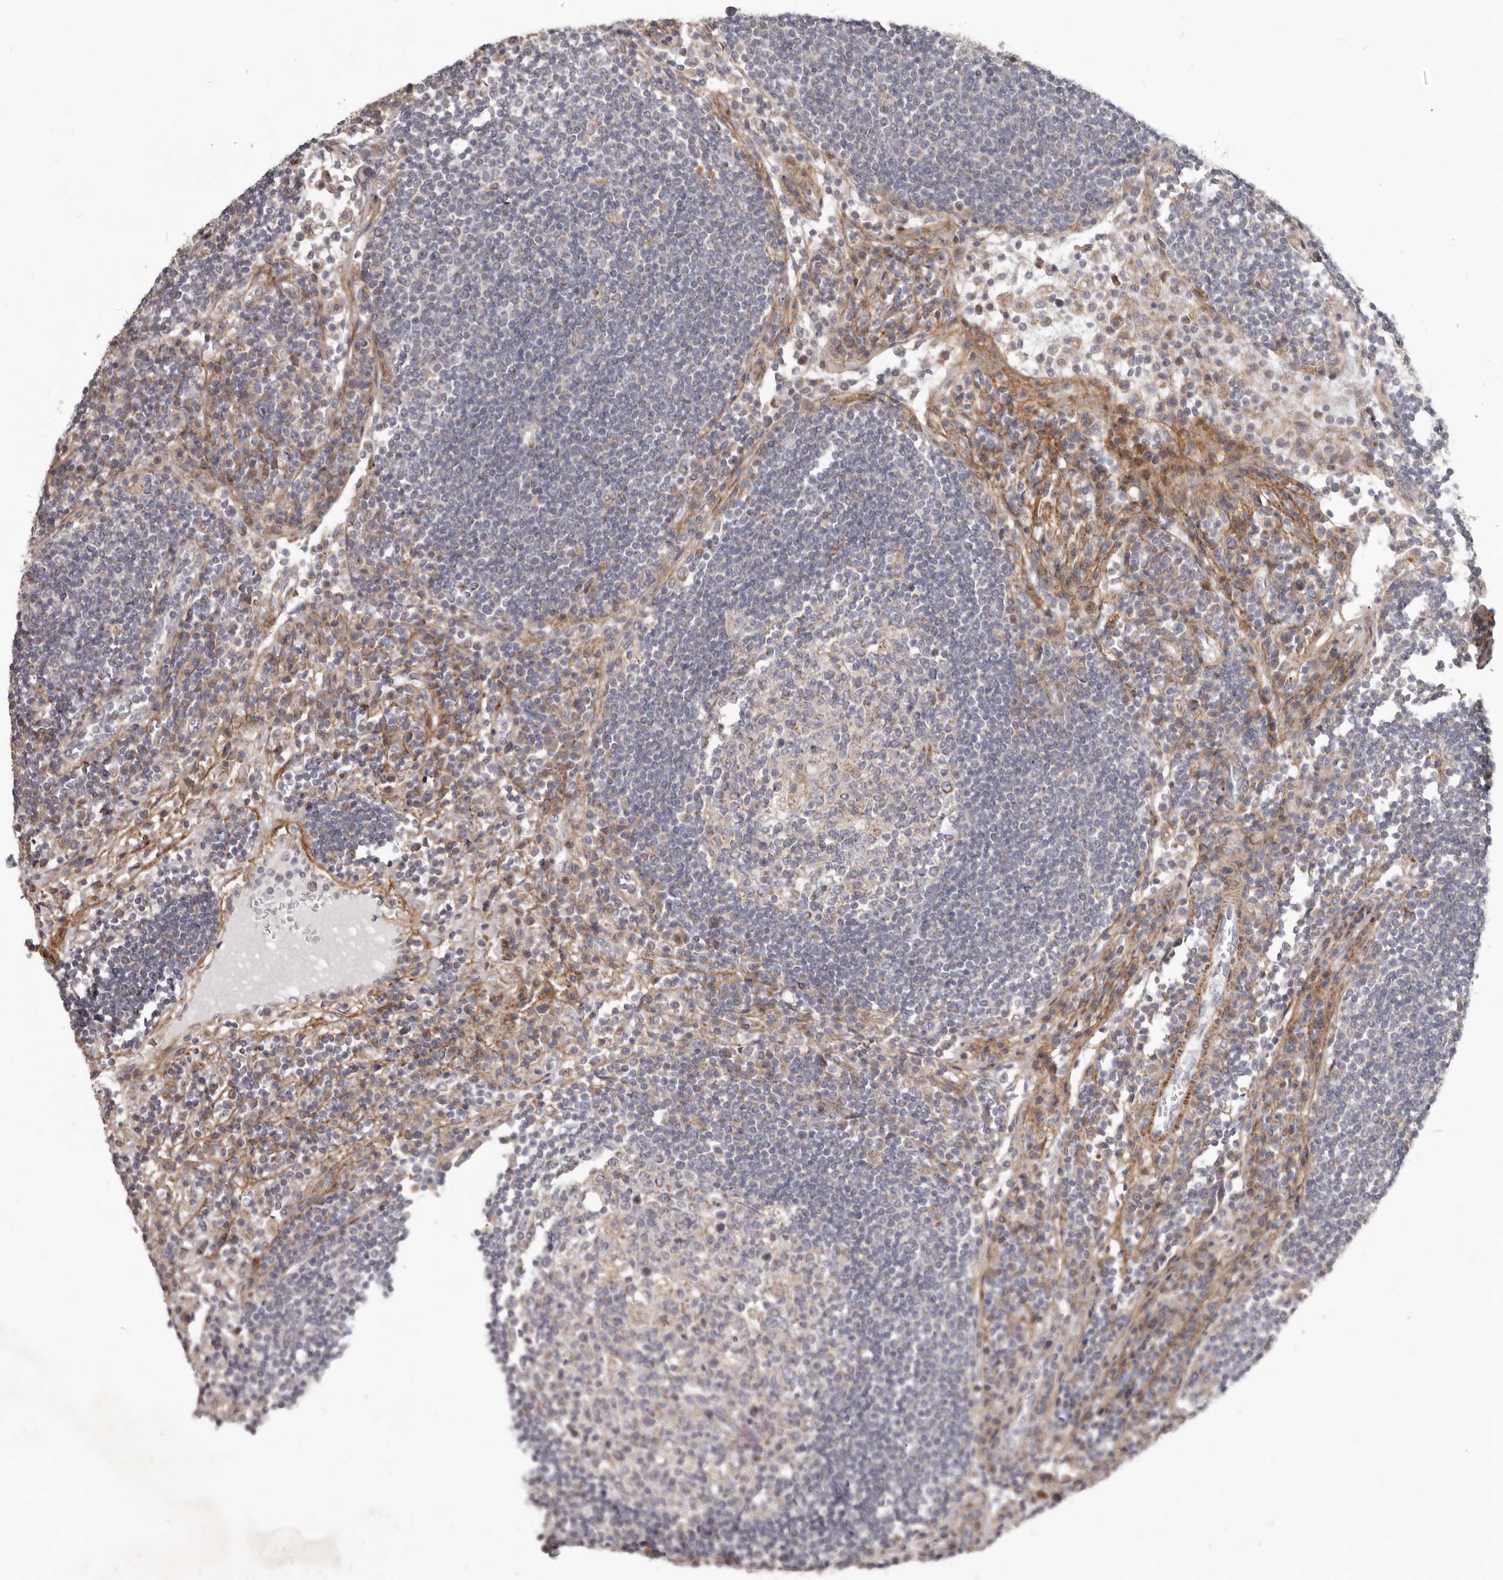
{"staining": {"intensity": "weak", "quantity": "<25%", "location": "cytoplasmic/membranous"}, "tissue": "lymph node", "cell_type": "Germinal center cells", "image_type": "normal", "snomed": [{"axis": "morphology", "description": "Normal tissue, NOS"}, {"axis": "topography", "description": "Lymph node"}], "caption": "Lymph node stained for a protein using IHC shows no expression germinal center cells.", "gene": "MRPS10", "patient": {"sex": "female", "age": 53}}